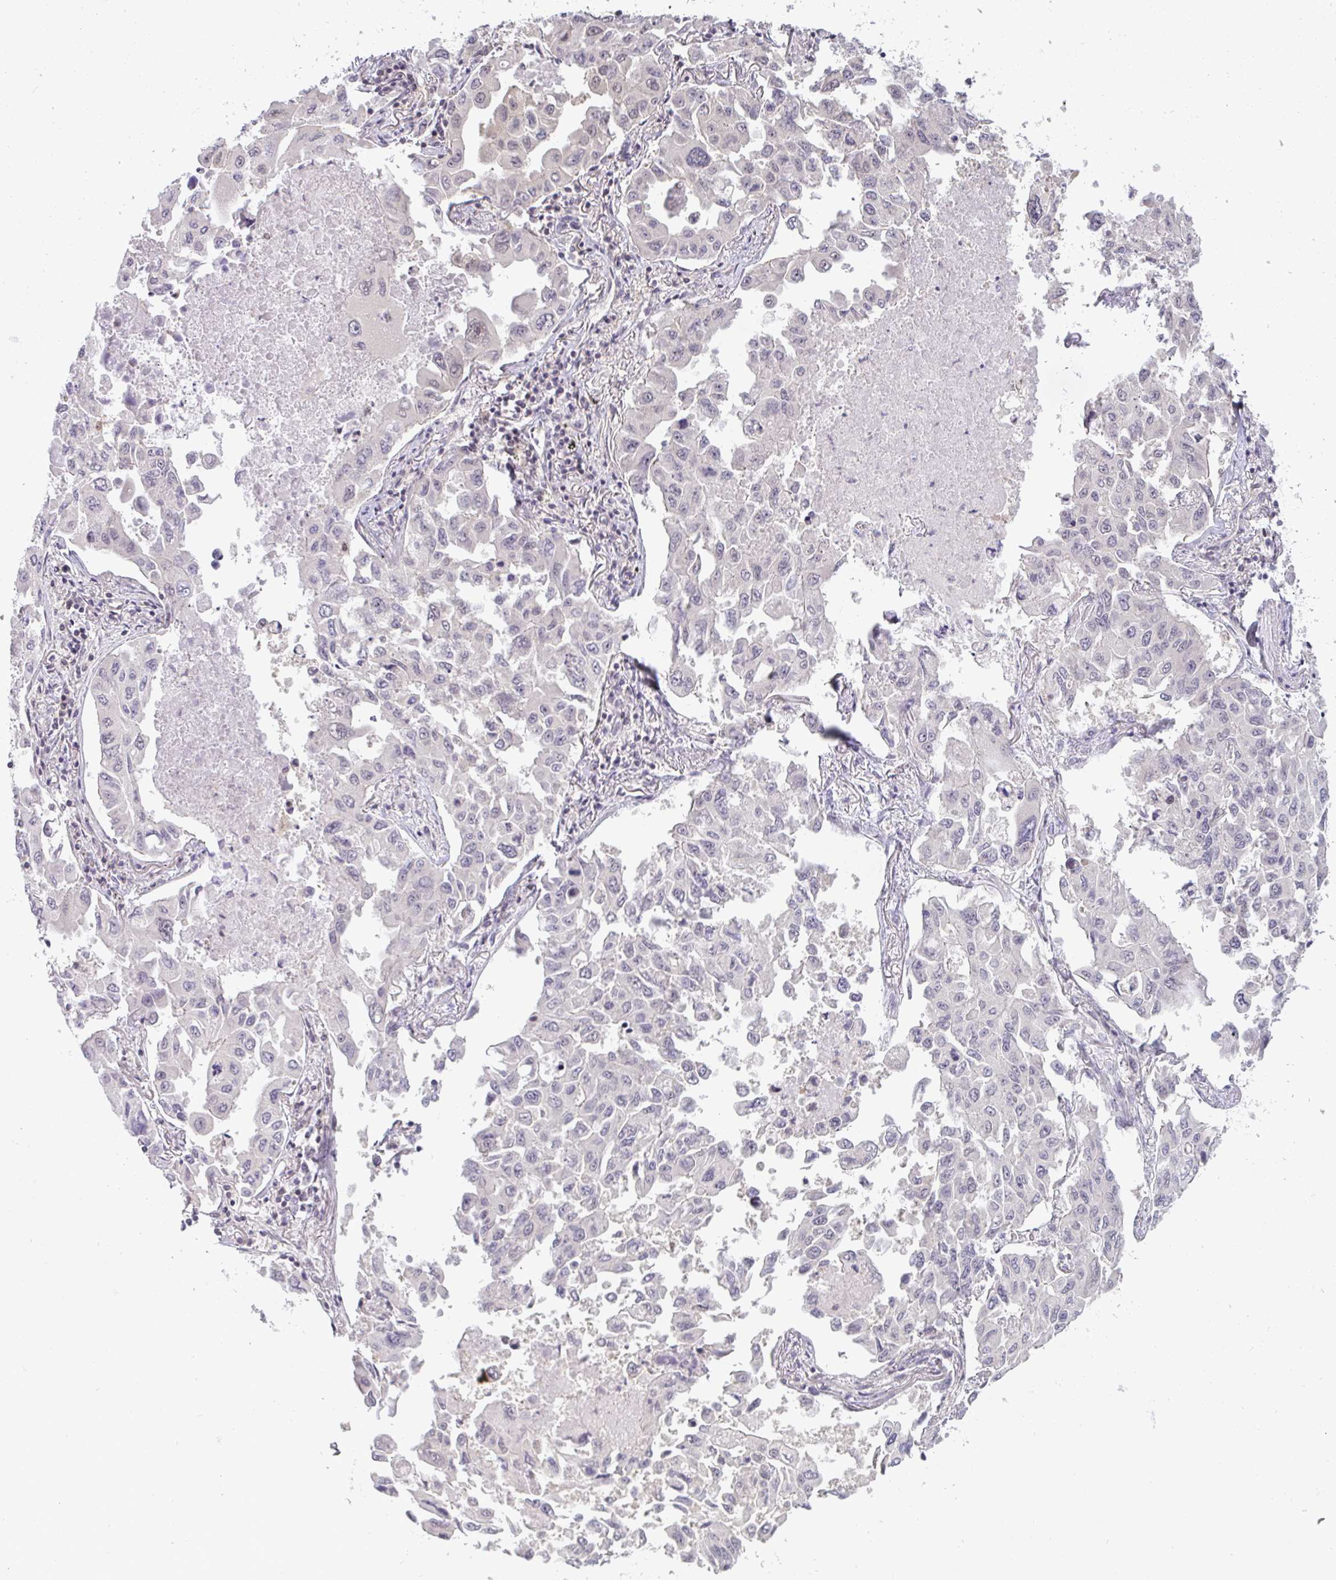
{"staining": {"intensity": "negative", "quantity": "none", "location": "none"}, "tissue": "lung cancer", "cell_type": "Tumor cells", "image_type": "cancer", "snomed": [{"axis": "morphology", "description": "Adenocarcinoma, NOS"}, {"axis": "topography", "description": "Lung"}], "caption": "Protein analysis of lung cancer shows no significant positivity in tumor cells. Nuclei are stained in blue.", "gene": "GSDMB", "patient": {"sex": "male", "age": 64}}